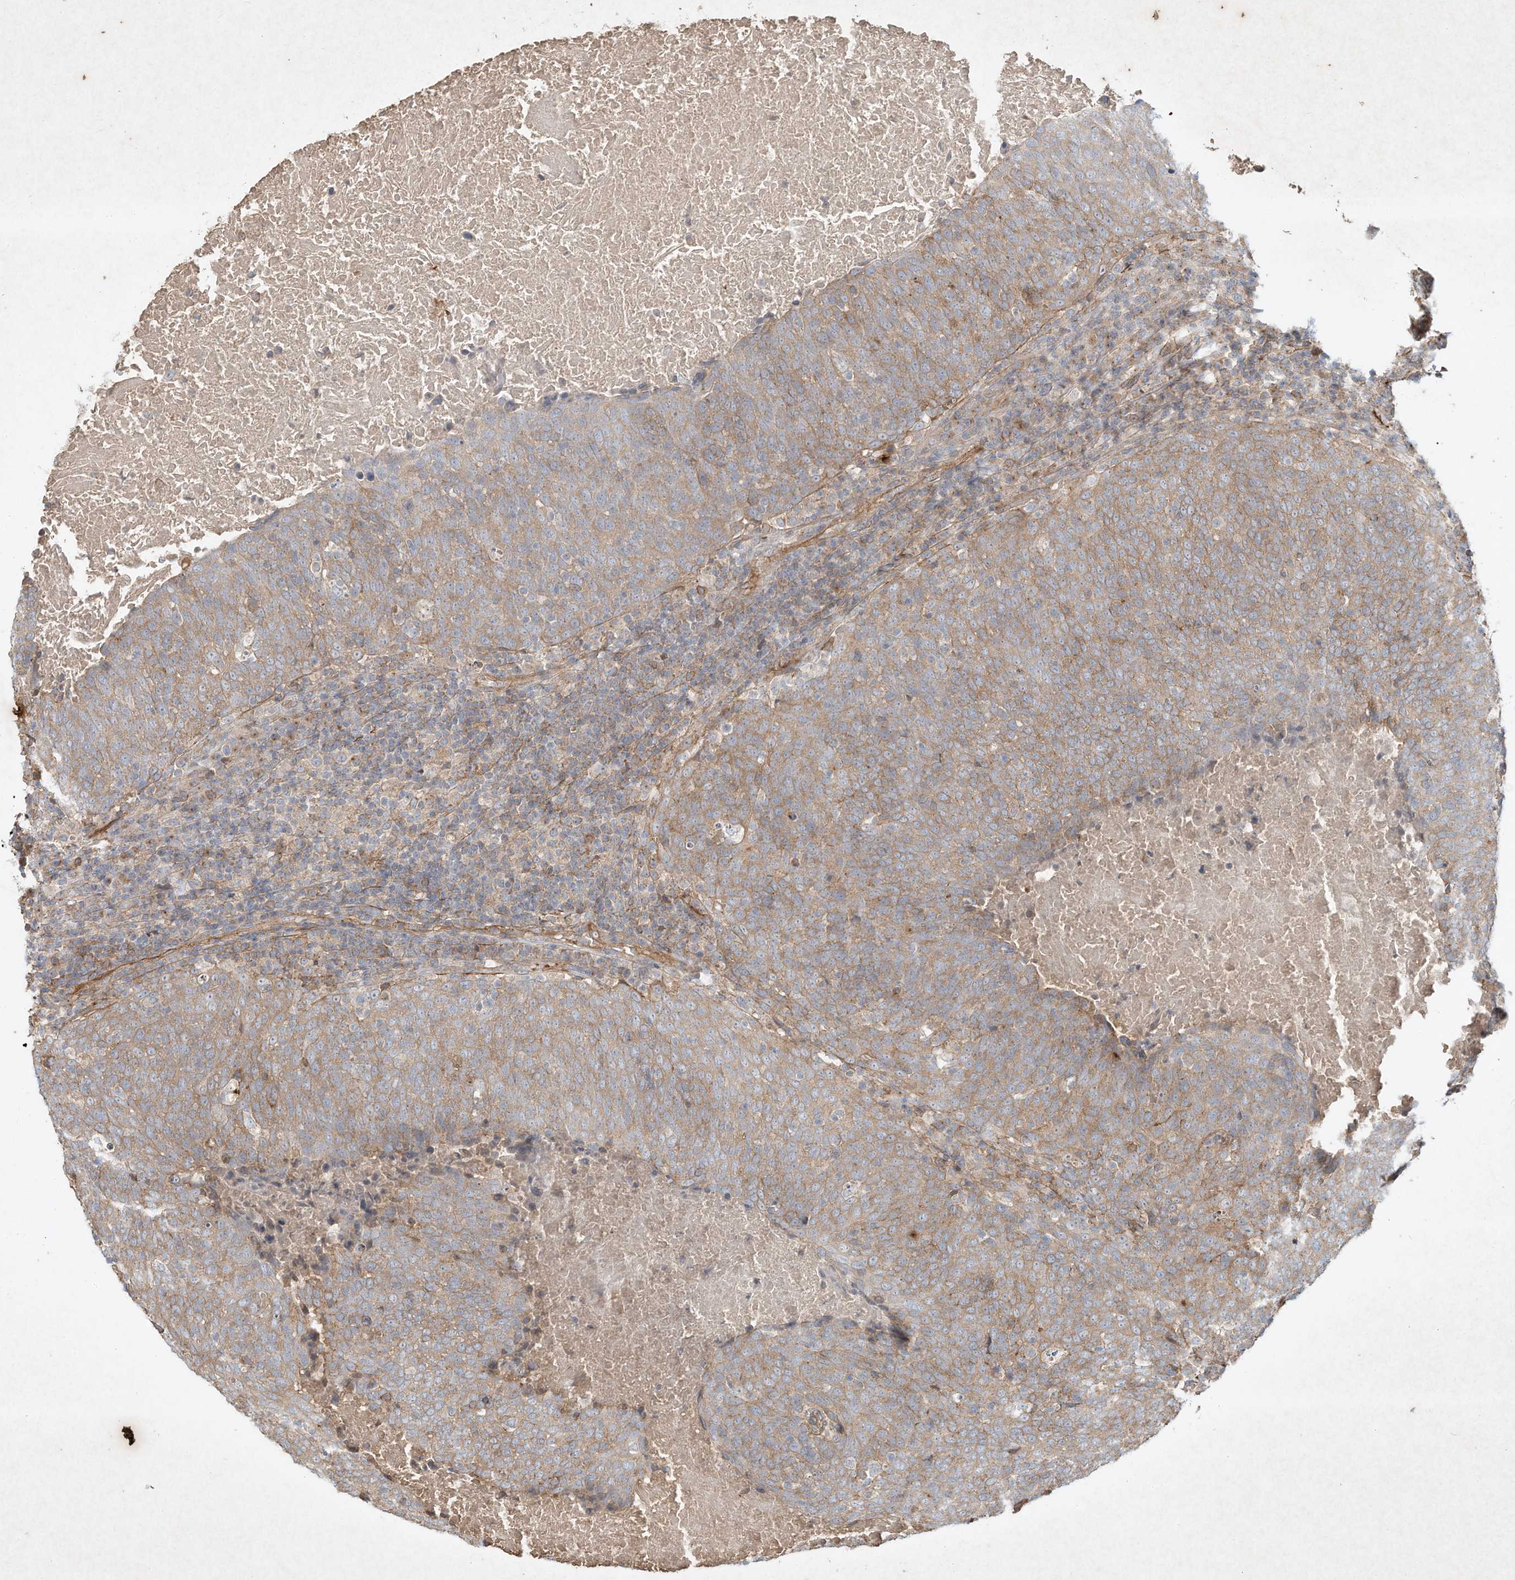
{"staining": {"intensity": "moderate", "quantity": ">75%", "location": "cytoplasmic/membranous"}, "tissue": "head and neck cancer", "cell_type": "Tumor cells", "image_type": "cancer", "snomed": [{"axis": "morphology", "description": "Squamous cell carcinoma, NOS"}, {"axis": "morphology", "description": "Squamous cell carcinoma, metastatic, NOS"}, {"axis": "topography", "description": "Lymph node"}, {"axis": "topography", "description": "Head-Neck"}], "caption": "Immunohistochemistry (IHC) (DAB (3,3'-diaminobenzidine)) staining of human head and neck cancer shows moderate cytoplasmic/membranous protein expression in about >75% of tumor cells.", "gene": "HTR5A", "patient": {"sex": "male", "age": 62}}